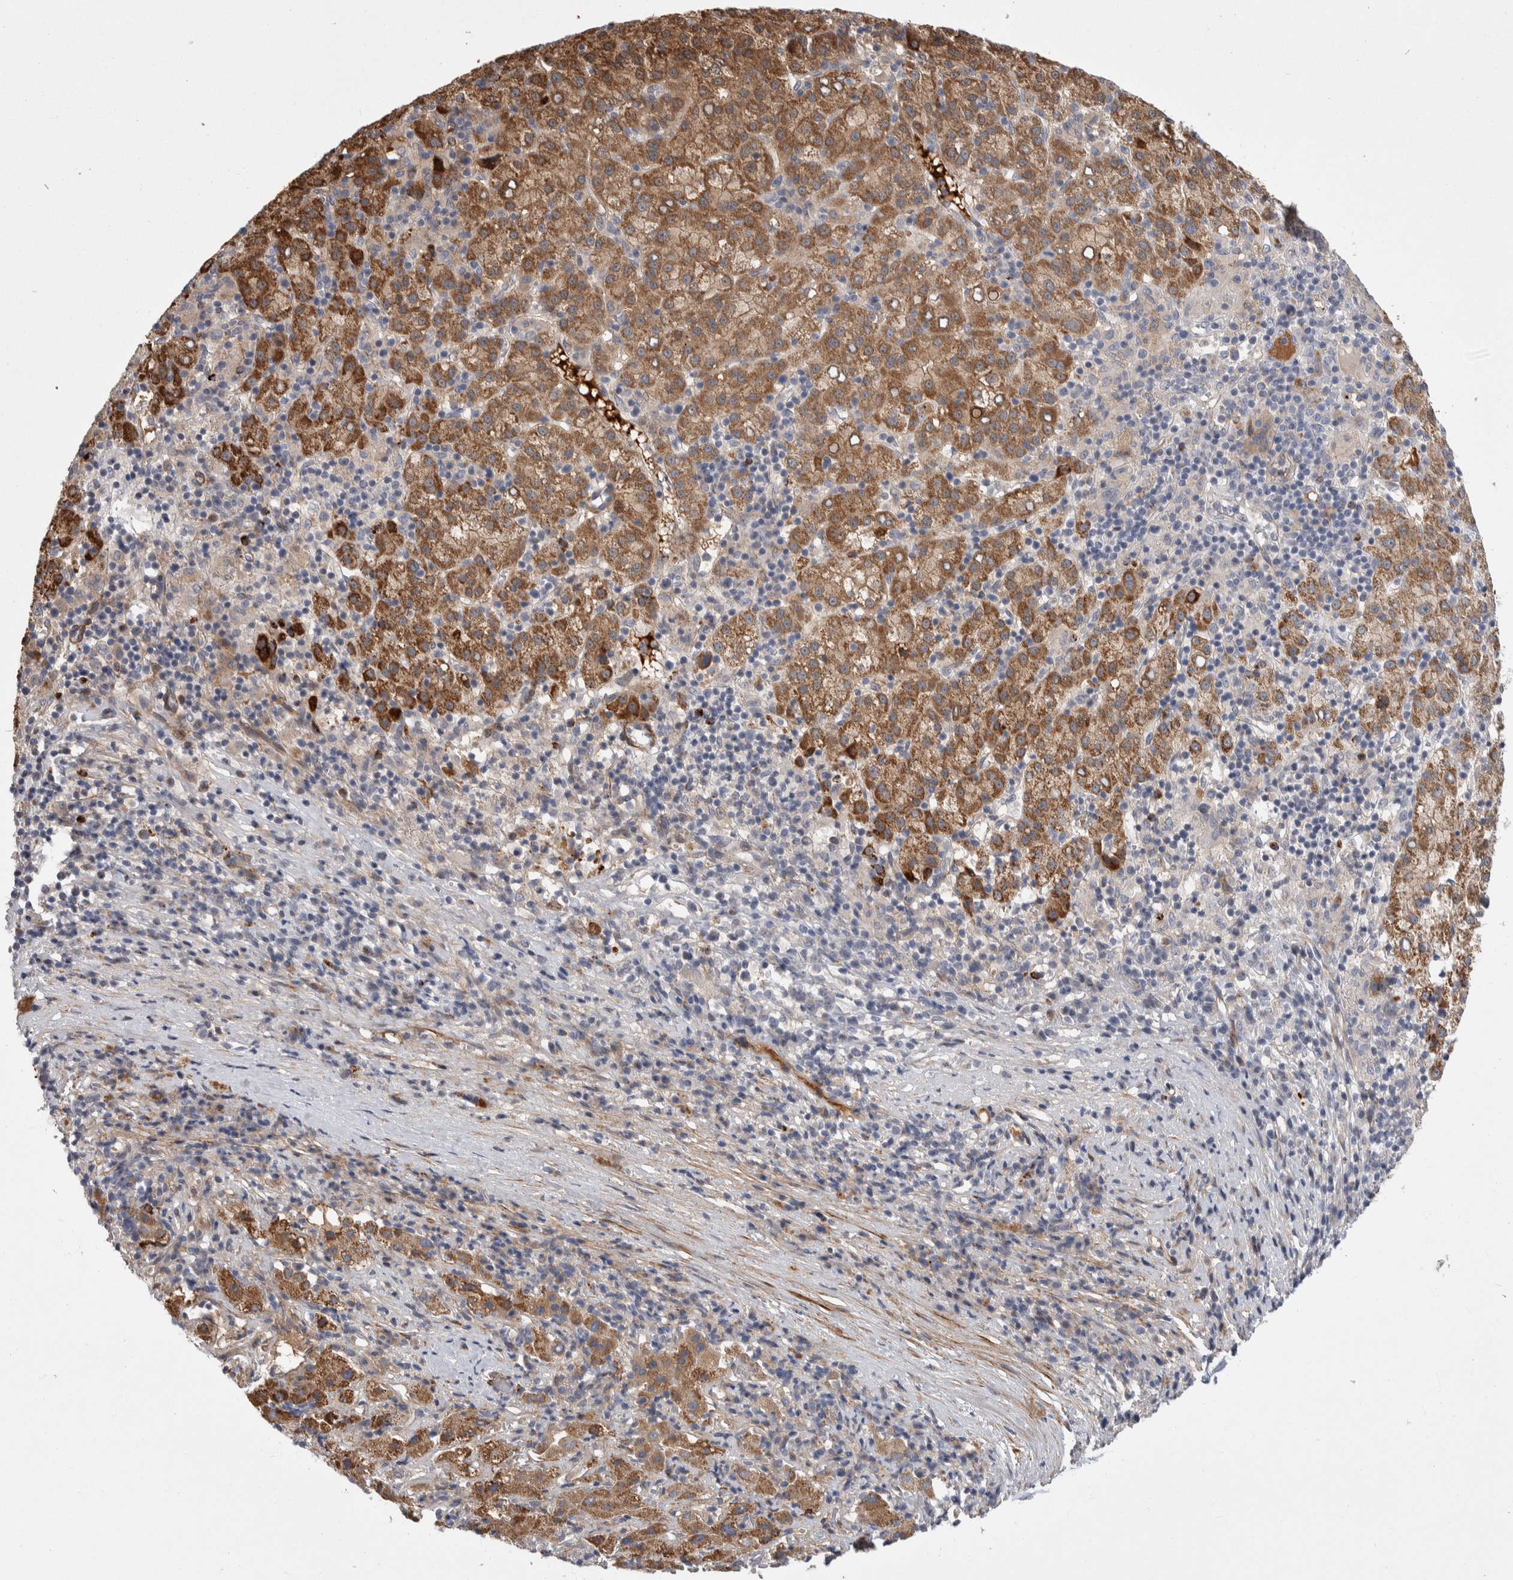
{"staining": {"intensity": "moderate", "quantity": ">75%", "location": "cytoplasmic/membranous"}, "tissue": "liver cancer", "cell_type": "Tumor cells", "image_type": "cancer", "snomed": [{"axis": "morphology", "description": "Carcinoma, Hepatocellular, NOS"}, {"axis": "topography", "description": "Liver"}], "caption": "Hepatocellular carcinoma (liver) stained with a protein marker demonstrates moderate staining in tumor cells.", "gene": "PSMG3", "patient": {"sex": "female", "age": 58}}